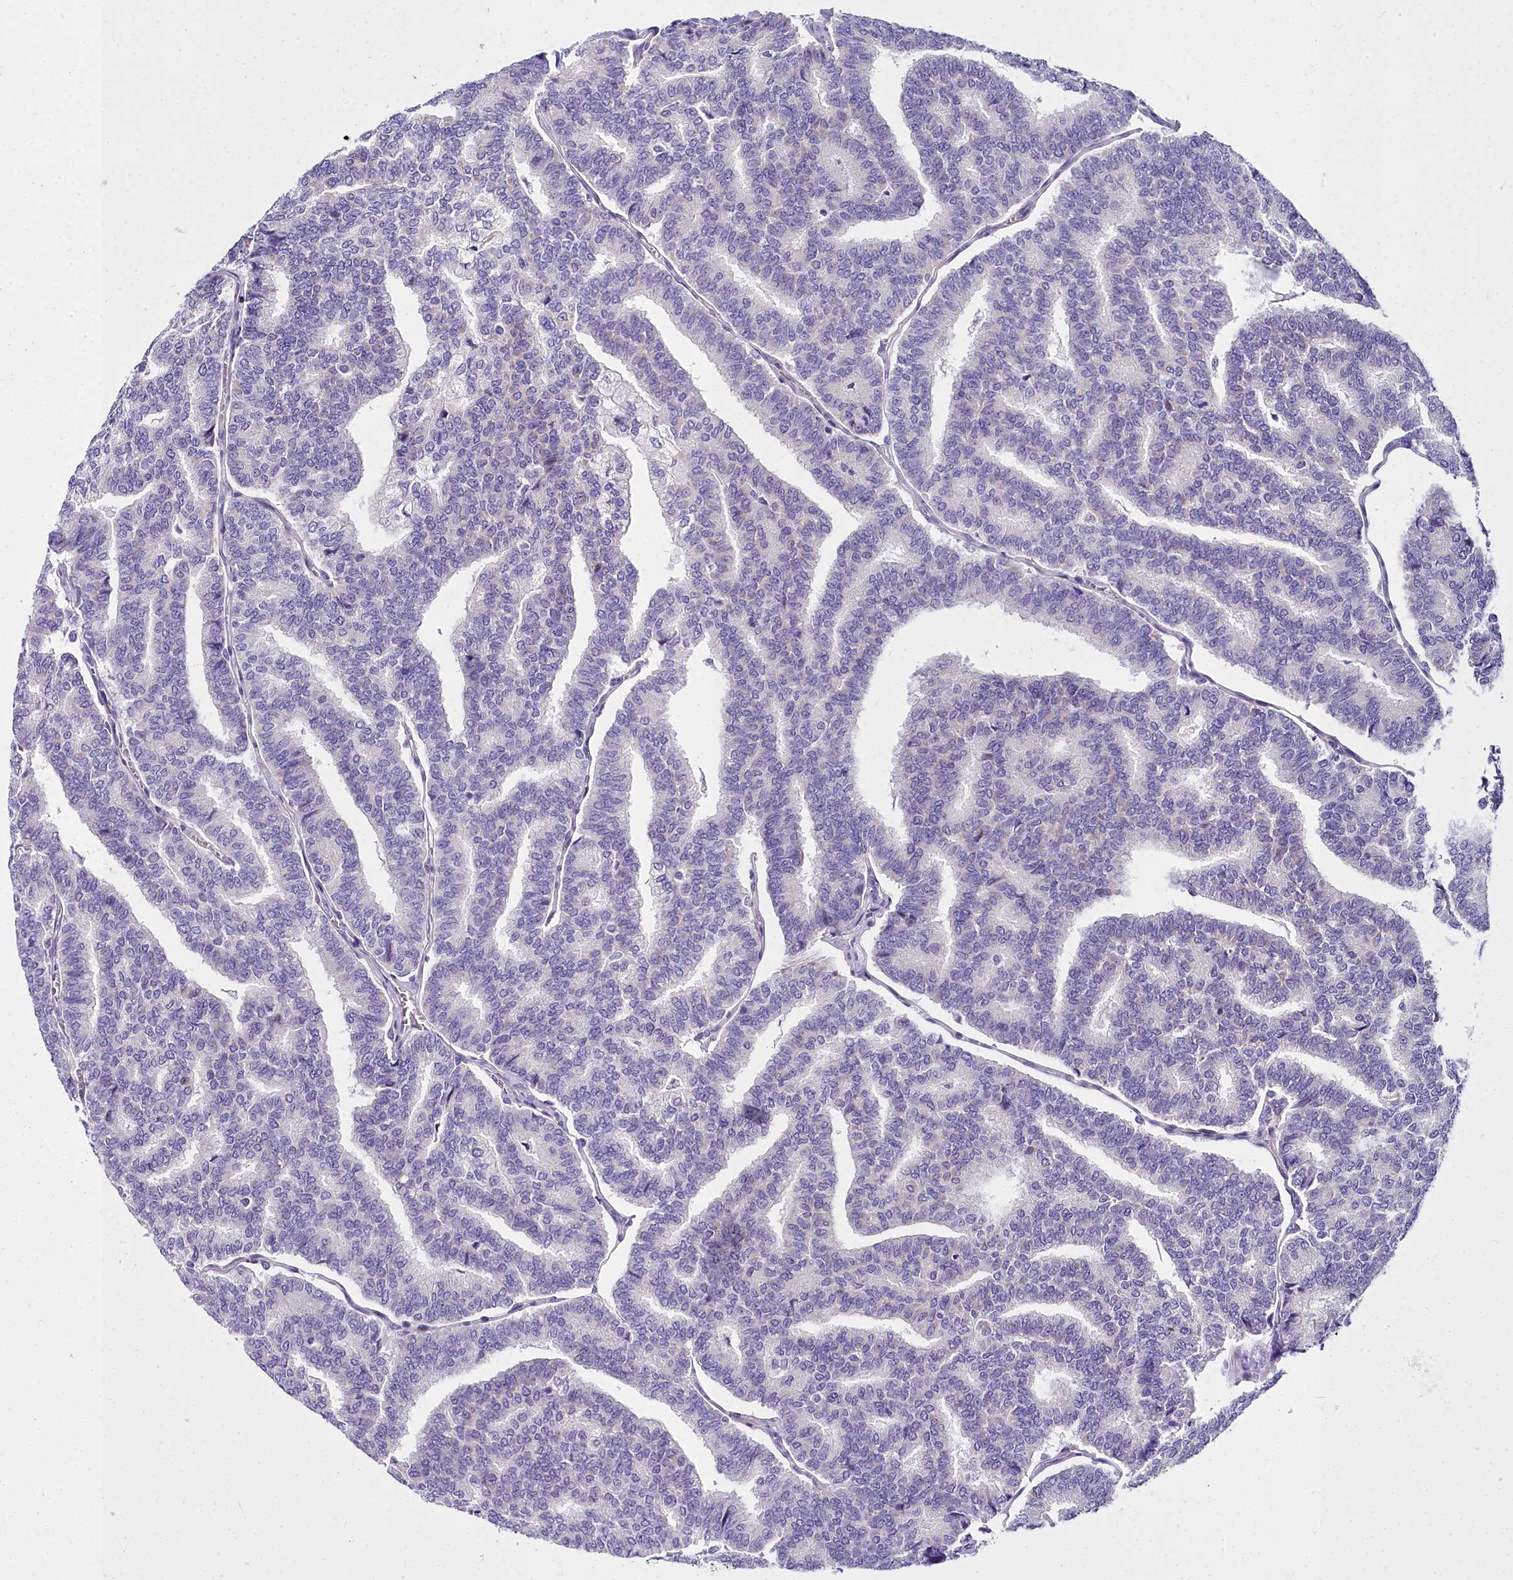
{"staining": {"intensity": "negative", "quantity": "none", "location": "none"}, "tissue": "thyroid cancer", "cell_type": "Tumor cells", "image_type": "cancer", "snomed": [{"axis": "morphology", "description": "Papillary adenocarcinoma, NOS"}, {"axis": "topography", "description": "Thyroid gland"}], "caption": "Immunohistochemistry of human thyroid cancer reveals no positivity in tumor cells.", "gene": "TIMM22", "patient": {"sex": "female", "age": 35}}